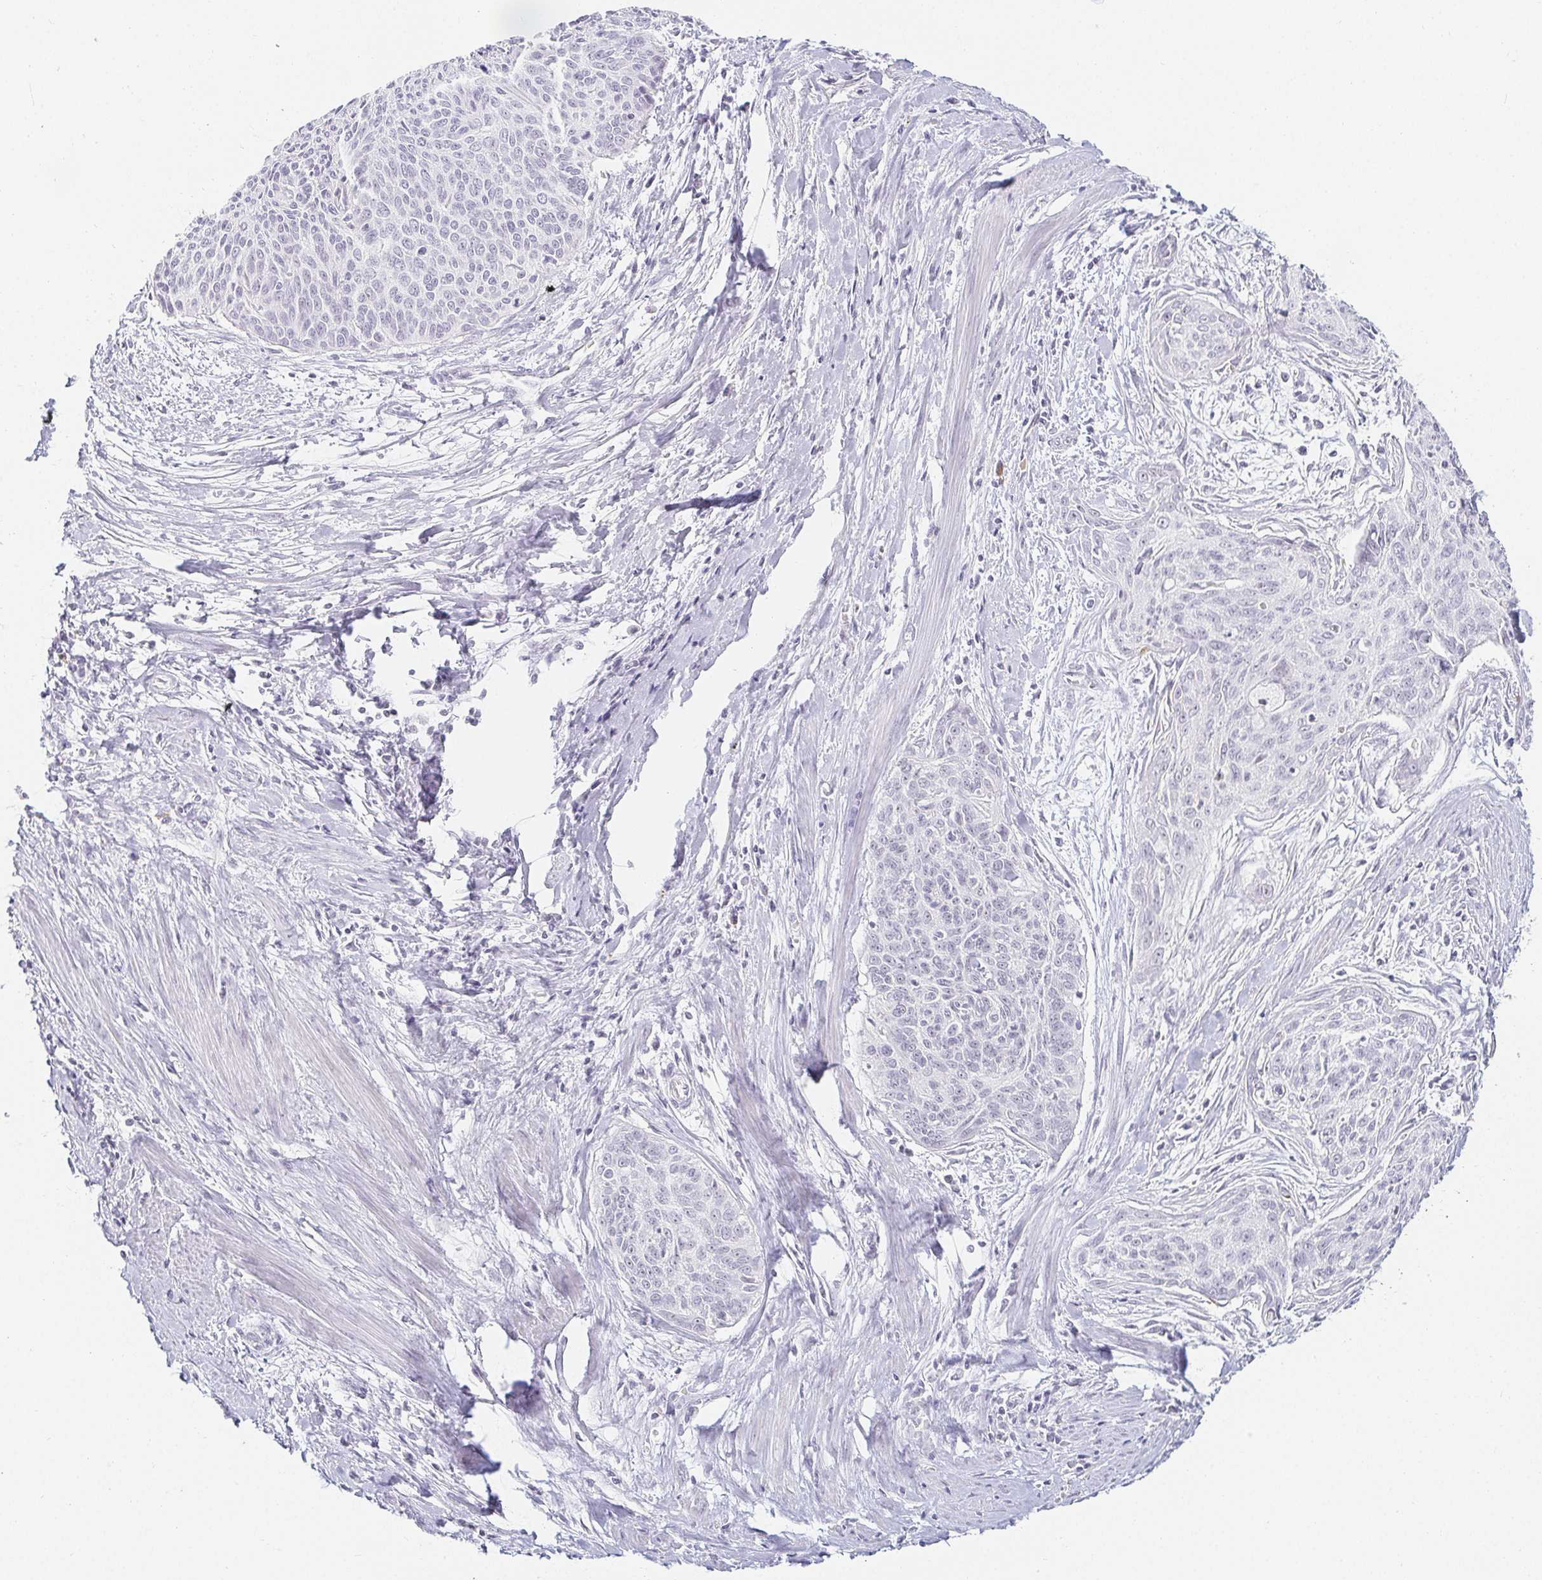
{"staining": {"intensity": "negative", "quantity": "none", "location": "none"}, "tissue": "cervical cancer", "cell_type": "Tumor cells", "image_type": "cancer", "snomed": [{"axis": "morphology", "description": "Squamous cell carcinoma, NOS"}, {"axis": "topography", "description": "Cervix"}], "caption": "Histopathology image shows no protein staining in tumor cells of cervical cancer (squamous cell carcinoma) tissue. Nuclei are stained in blue.", "gene": "ACAN", "patient": {"sex": "female", "age": 55}}